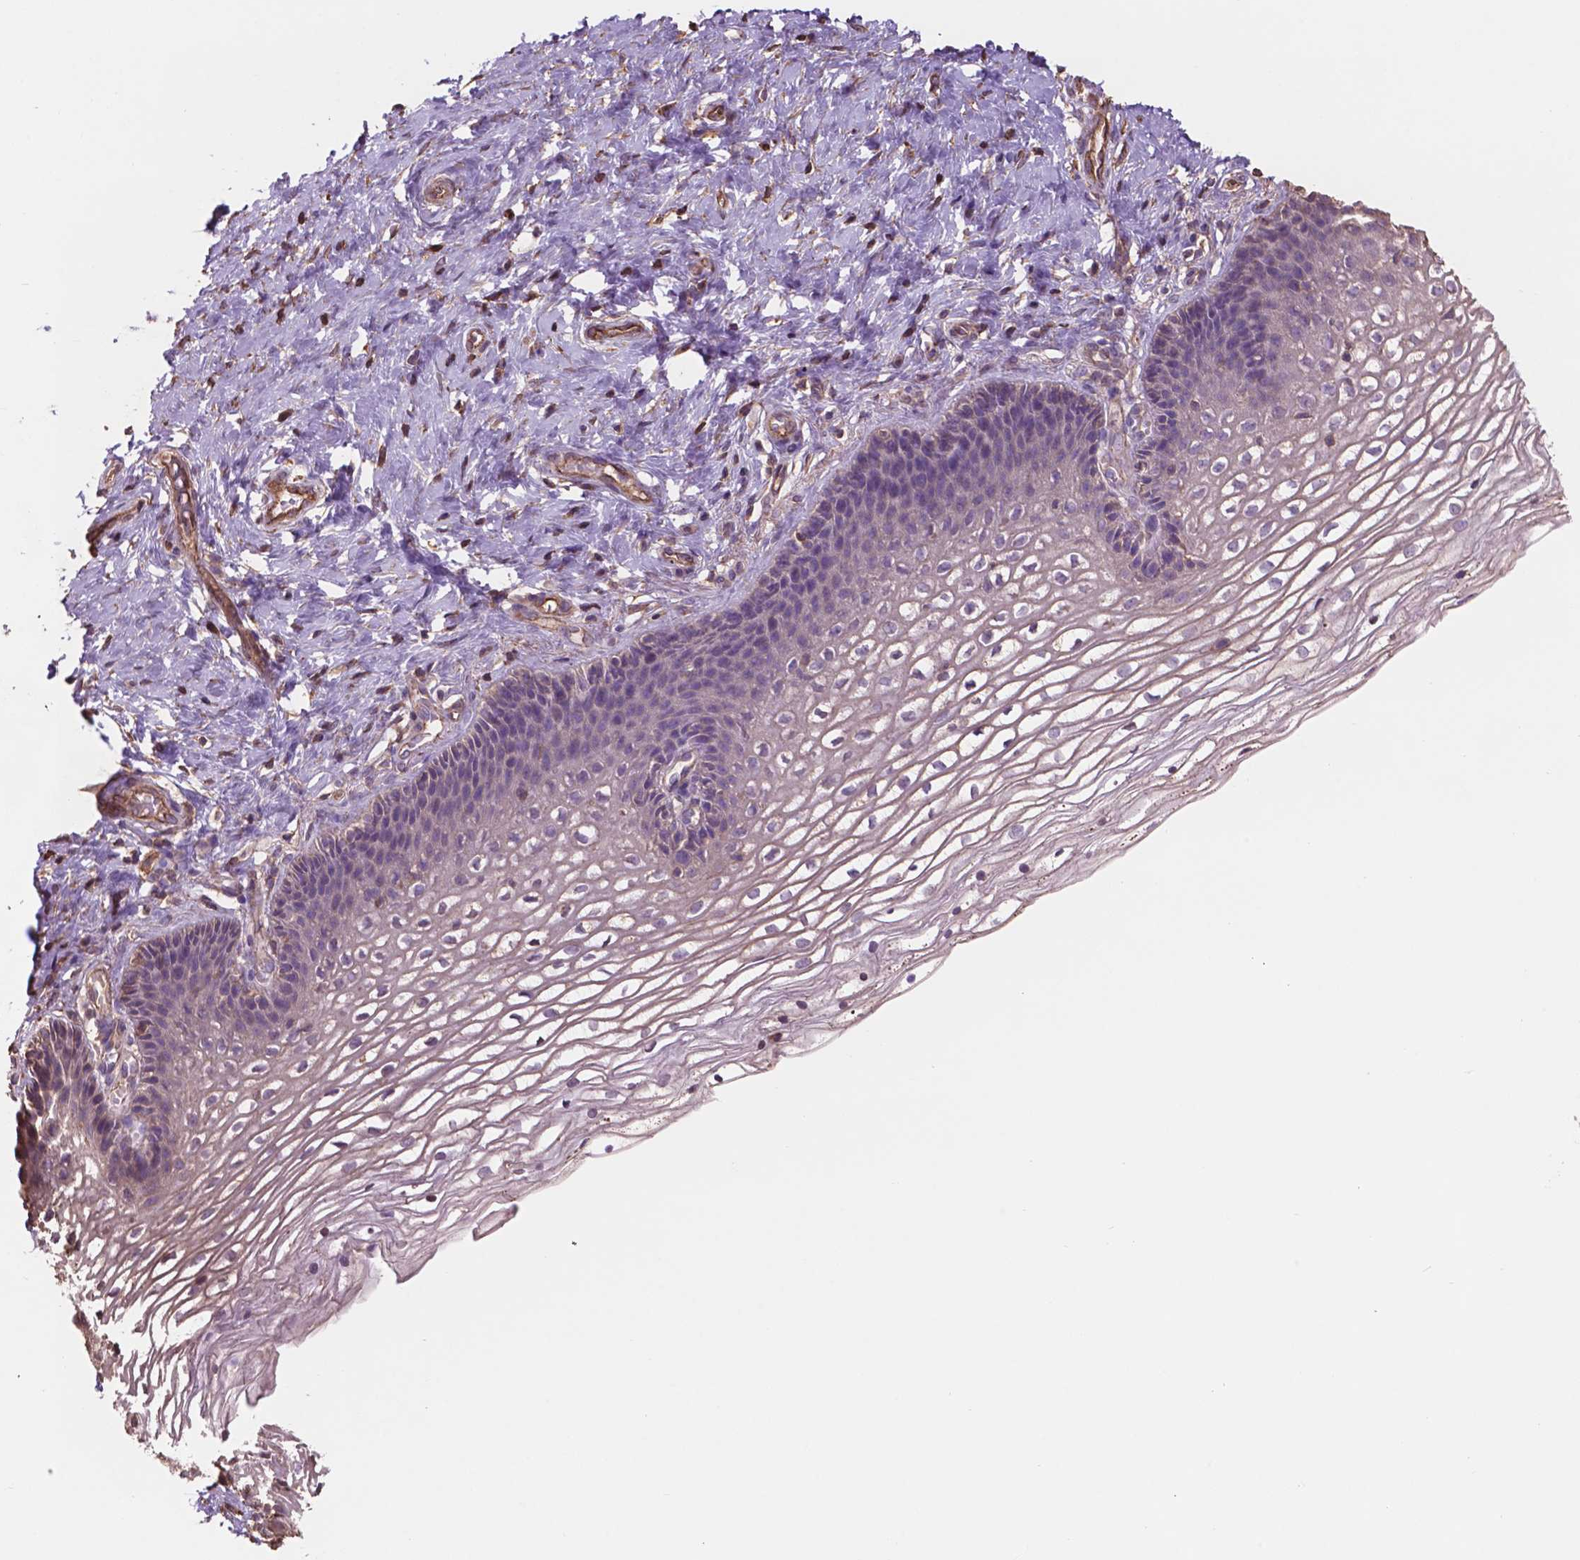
{"staining": {"intensity": "moderate", "quantity": ">75%", "location": "cytoplasmic/membranous"}, "tissue": "cervix", "cell_type": "Glandular cells", "image_type": "normal", "snomed": [{"axis": "morphology", "description": "Normal tissue, NOS"}, {"axis": "topography", "description": "Cervix"}], "caption": "Protein staining reveals moderate cytoplasmic/membranous positivity in approximately >75% of glandular cells in benign cervix. (DAB = brown stain, brightfield microscopy at high magnification).", "gene": "NIPA2", "patient": {"sex": "female", "age": 34}}